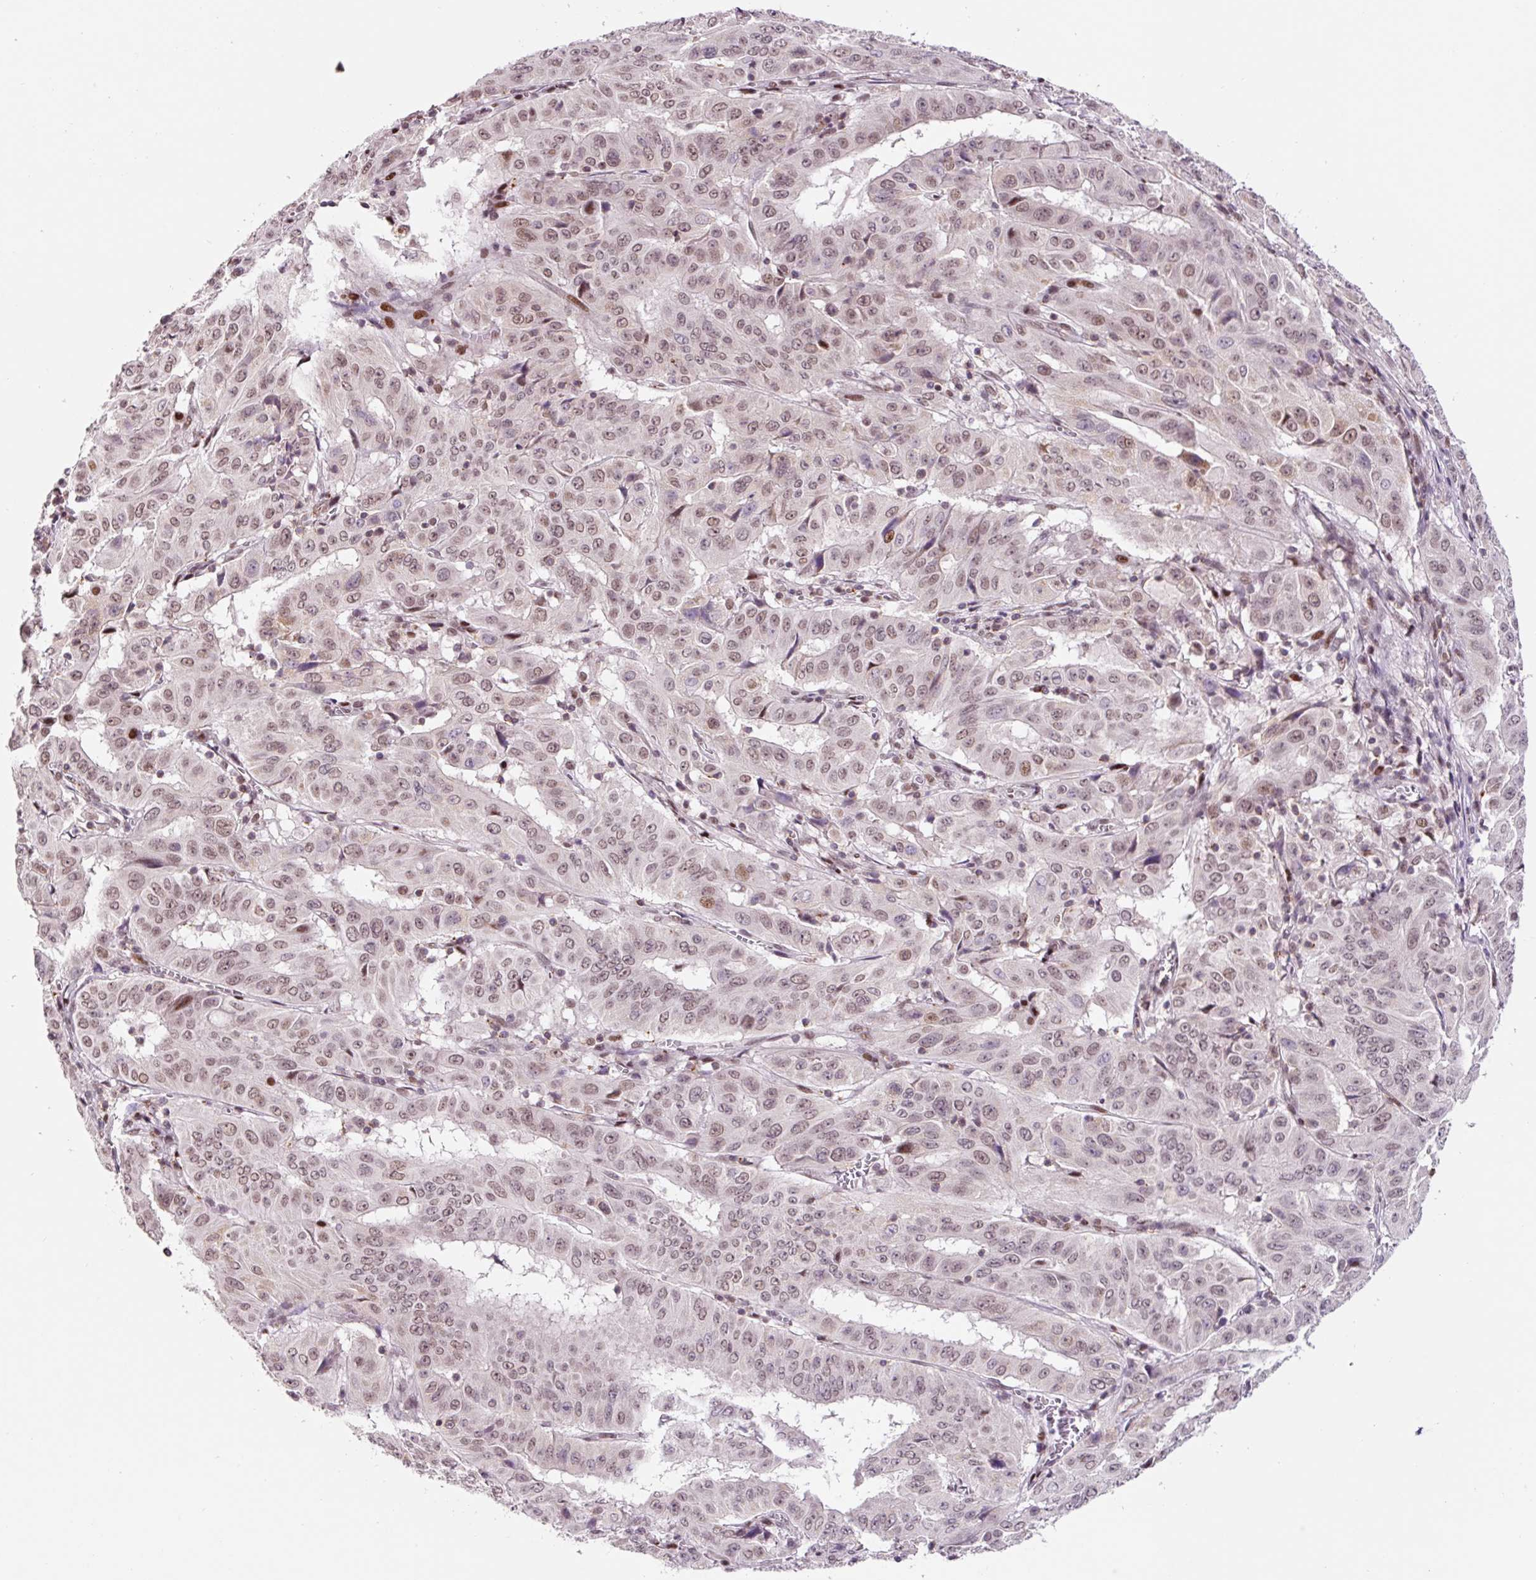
{"staining": {"intensity": "moderate", "quantity": "25%-75%", "location": "nuclear"}, "tissue": "pancreatic cancer", "cell_type": "Tumor cells", "image_type": "cancer", "snomed": [{"axis": "morphology", "description": "Adenocarcinoma, NOS"}, {"axis": "topography", "description": "Pancreas"}], "caption": "Brown immunohistochemical staining in pancreatic cancer (adenocarcinoma) exhibits moderate nuclear positivity in about 25%-75% of tumor cells. (DAB (3,3'-diaminobenzidine) IHC with brightfield microscopy, high magnification).", "gene": "CCNL2", "patient": {"sex": "male", "age": 63}}